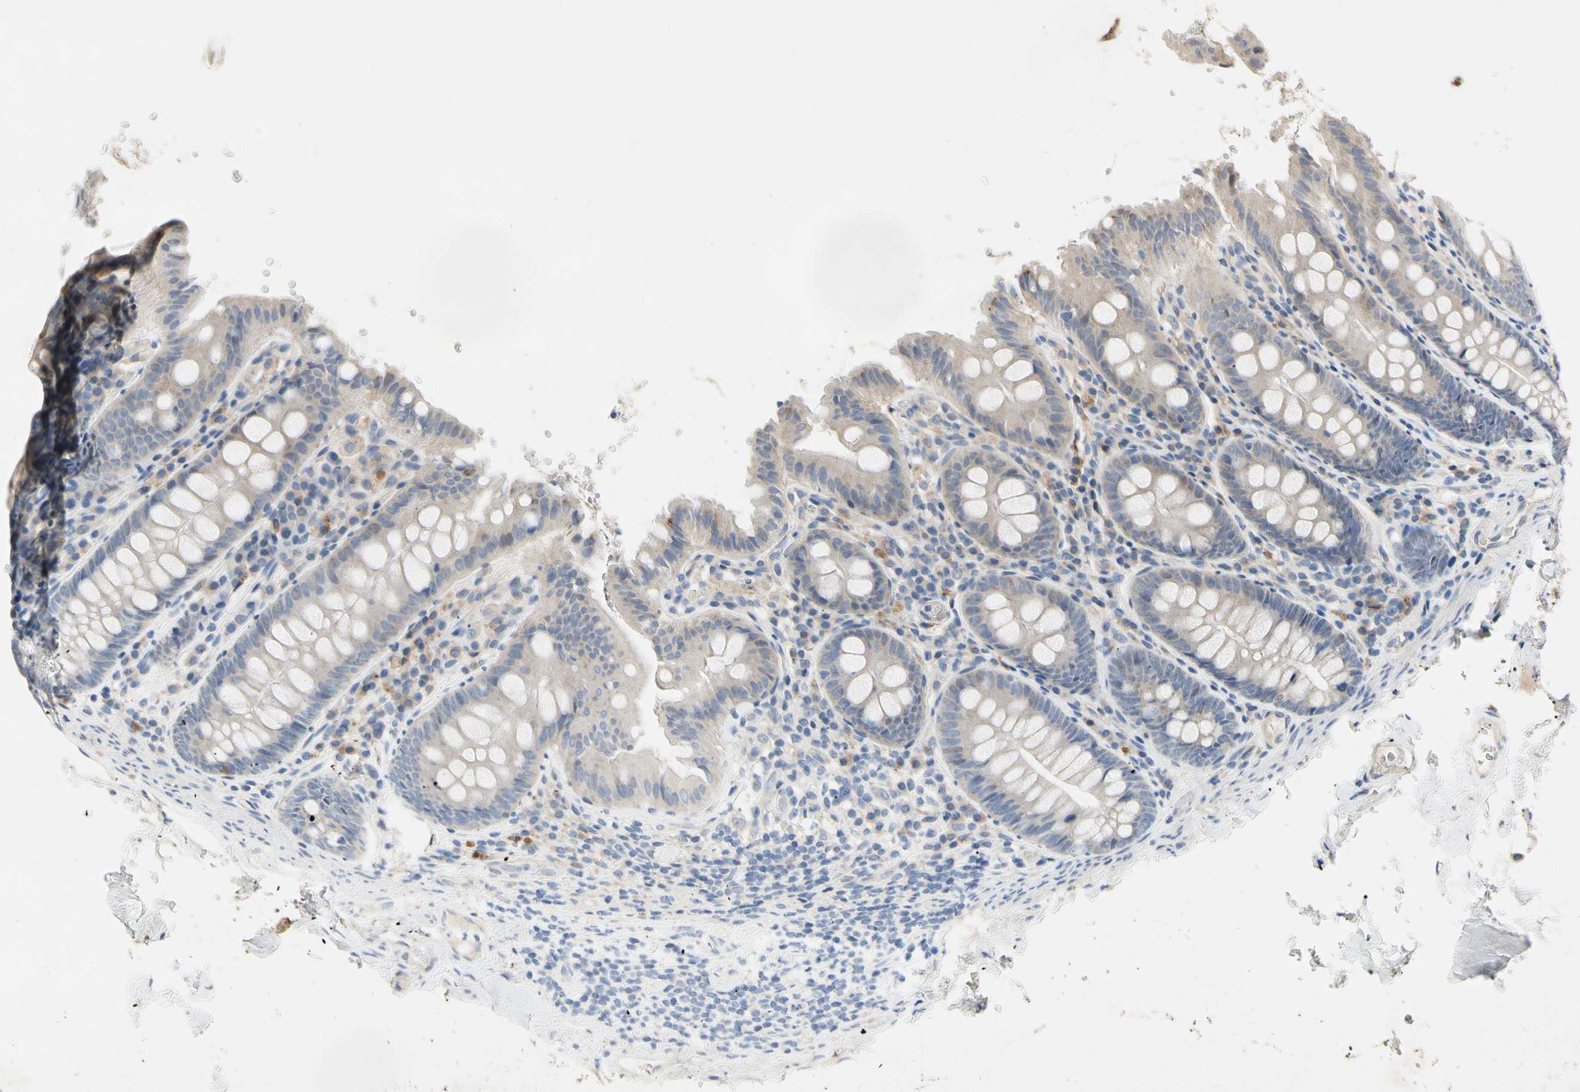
{"staining": {"intensity": "weak", "quantity": ">75%", "location": "cytoplasmic/membranous"}, "tissue": "colon", "cell_type": "Endothelial cells", "image_type": "normal", "snomed": [{"axis": "morphology", "description": "Normal tissue, NOS"}, {"axis": "topography", "description": "Colon"}], "caption": "Benign colon demonstrates weak cytoplasmic/membranous positivity in approximately >75% of endothelial cells (DAB IHC with brightfield microscopy, high magnification)..", "gene": "GAS6", "patient": {"sex": "female", "age": 61}}